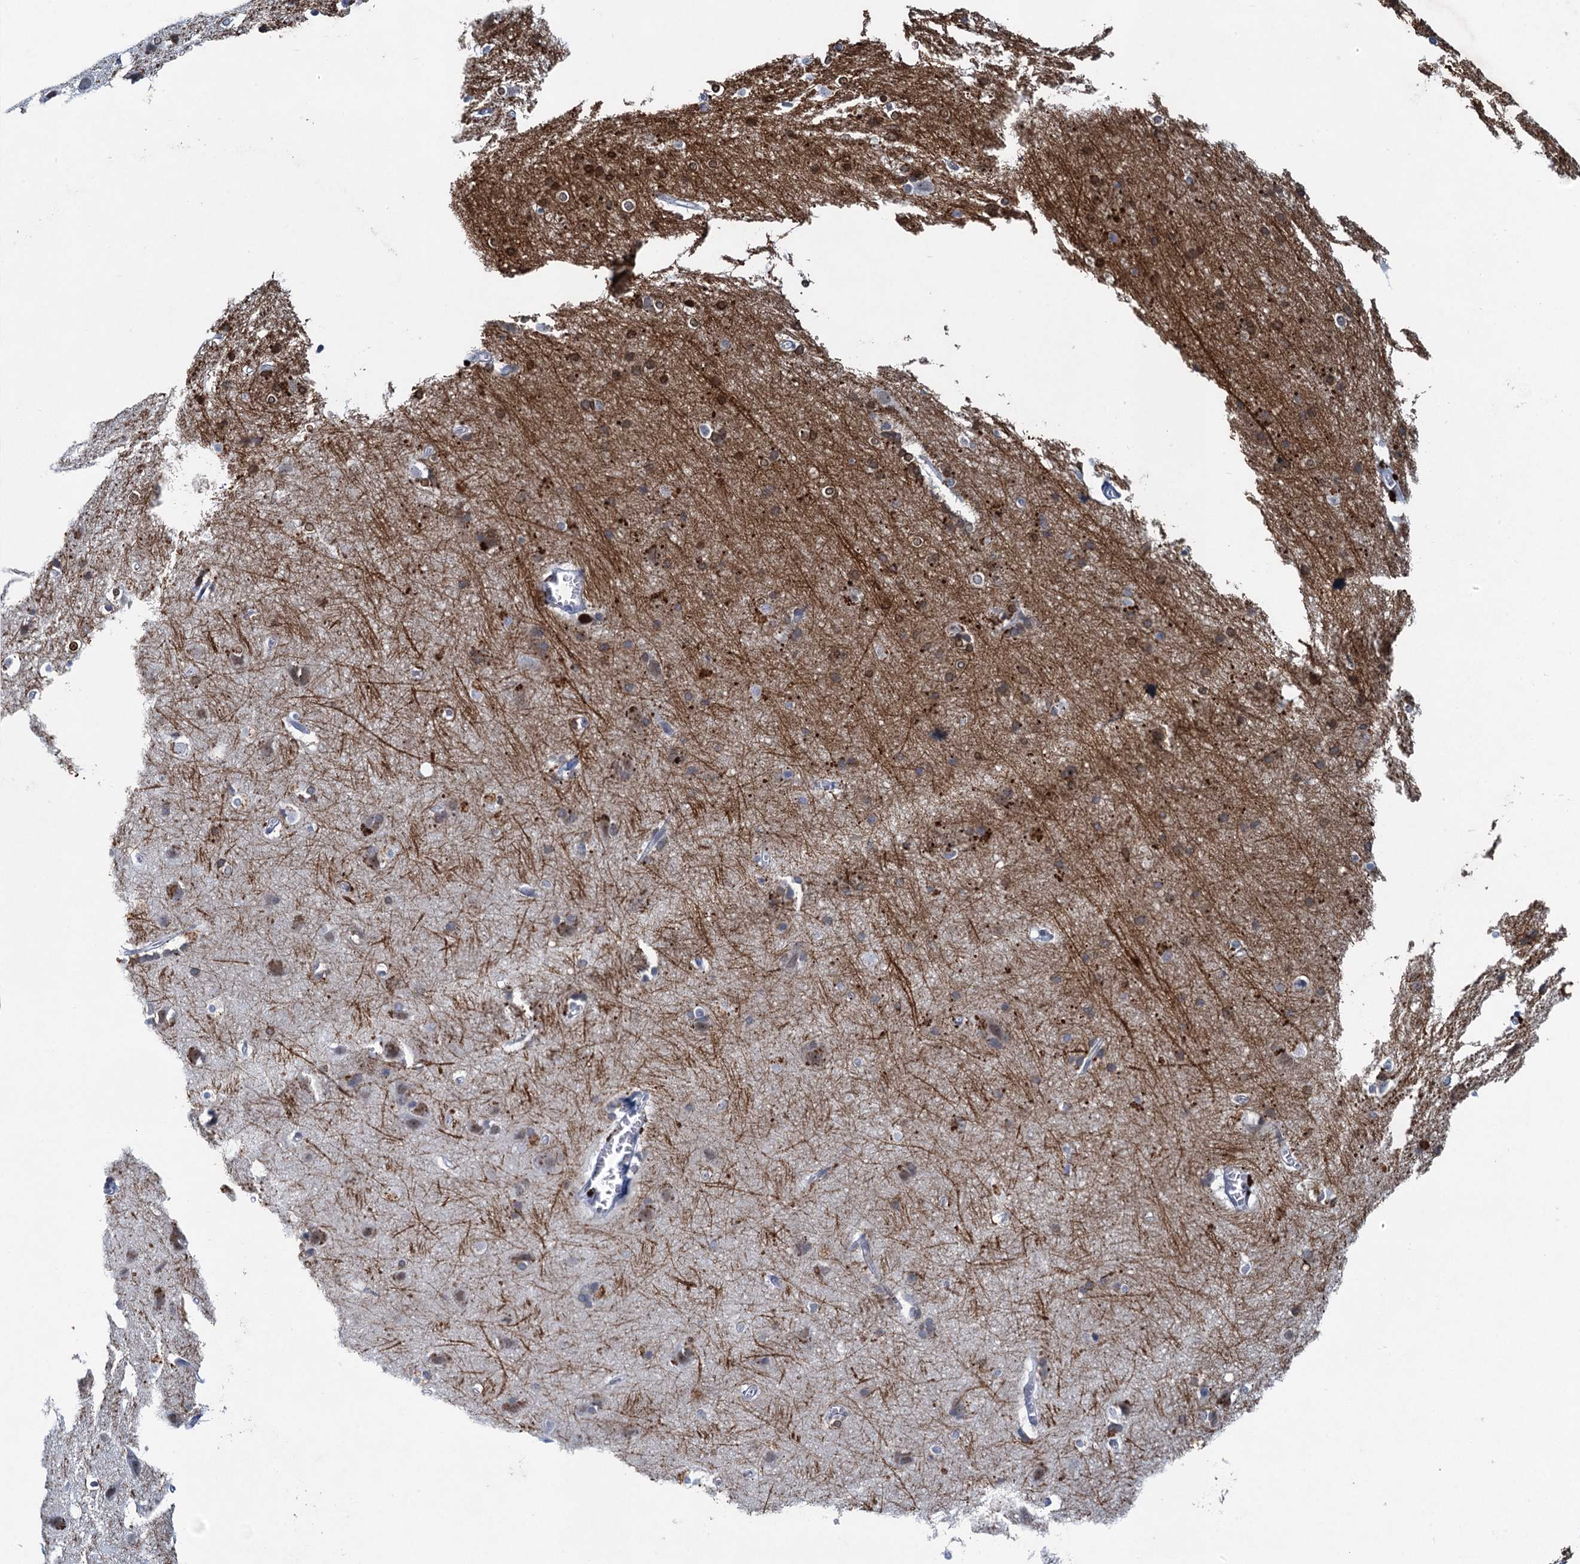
{"staining": {"intensity": "negative", "quantity": "none", "location": "none"}, "tissue": "cerebral cortex", "cell_type": "Endothelial cells", "image_type": "normal", "snomed": [{"axis": "morphology", "description": "Normal tissue, NOS"}, {"axis": "topography", "description": "Cerebral cortex"}], "caption": "Immunohistochemistry (IHC) of normal cerebral cortex exhibits no expression in endothelial cells.", "gene": "ENSG00000230707", "patient": {"sex": "male", "age": 54}}